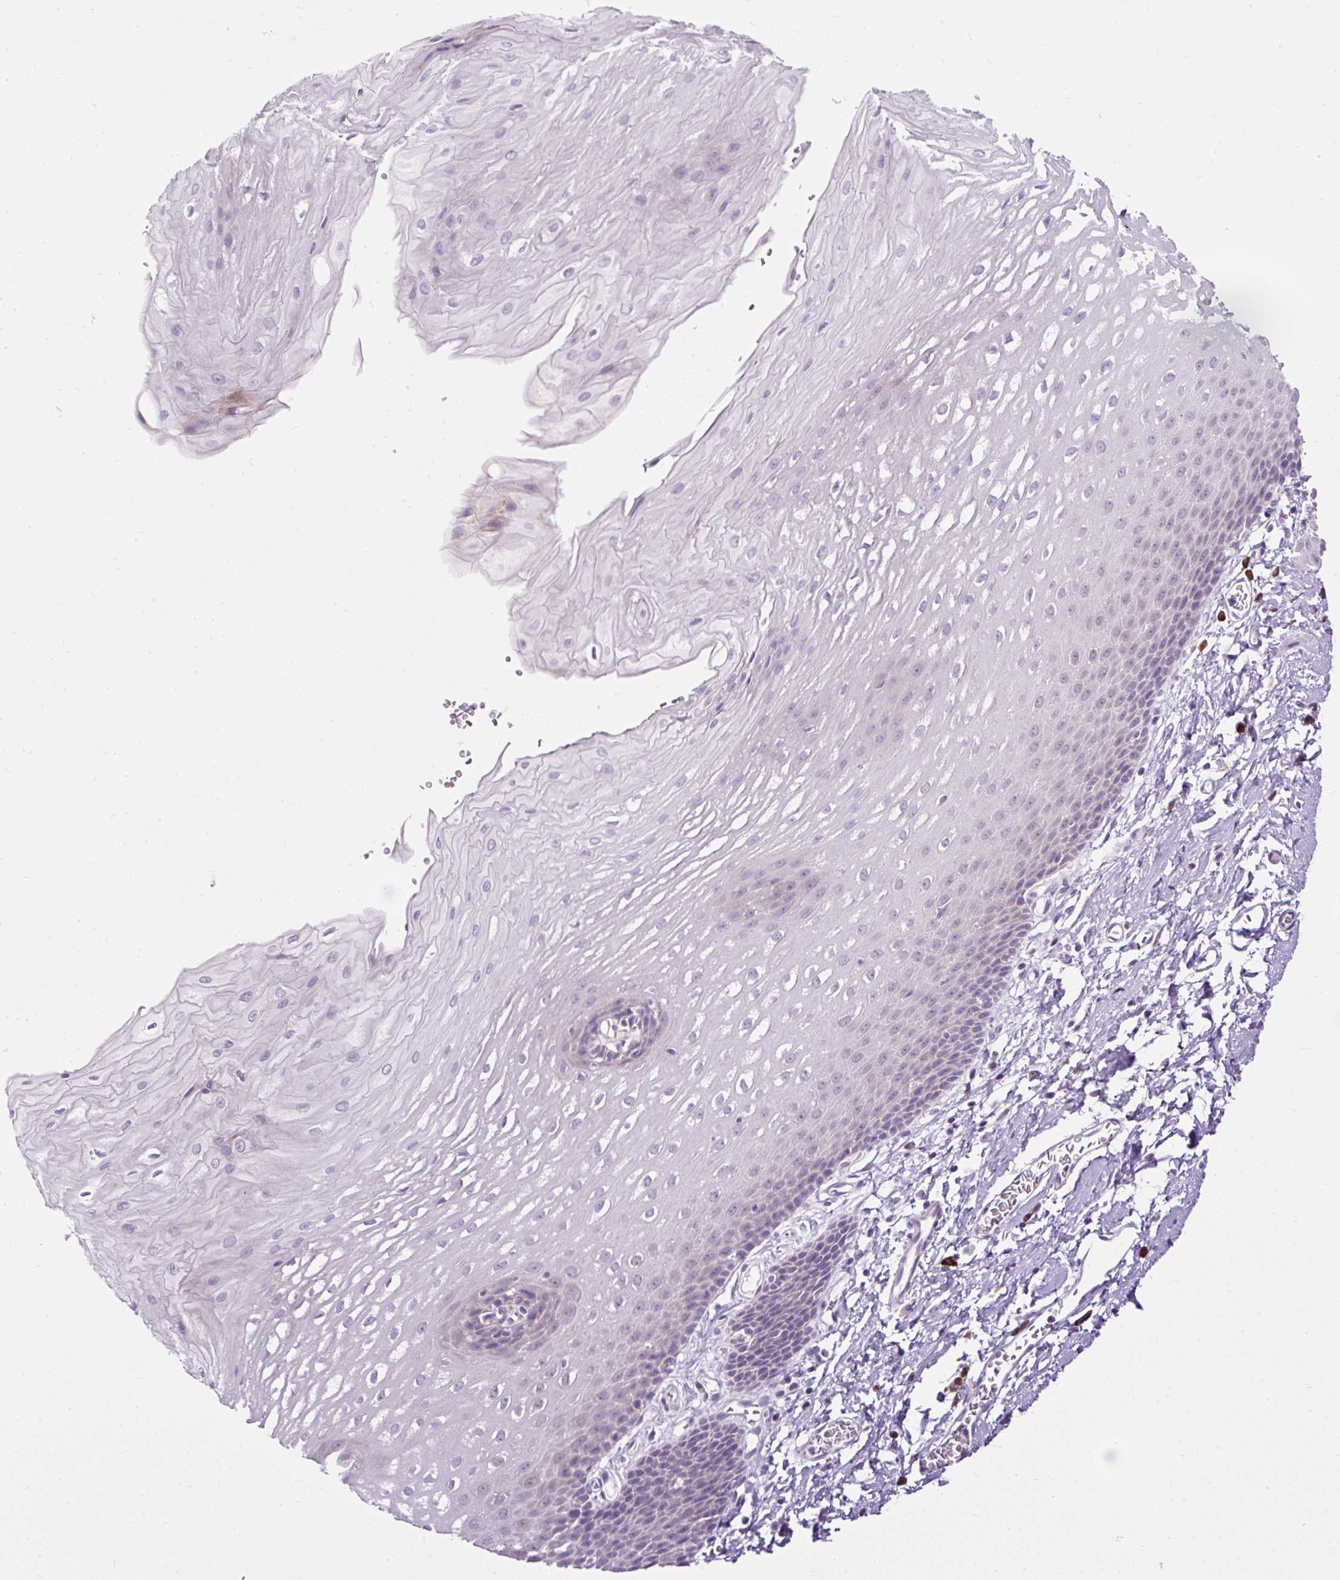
{"staining": {"intensity": "weak", "quantity": "25%-75%", "location": "cytoplasmic/membranous"}, "tissue": "esophagus", "cell_type": "Squamous epithelial cells", "image_type": "normal", "snomed": [{"axis": "morphology", "description": "Normal tissue, NOS"}, {"axis": "topography", "description": "Esophagus"}], "caption": "Immunohistochemistry of normal esophagus demonstrates low levels of weak cytoplasmic/membranous staining in approximately 25%-75% of squamous epithelial cells. The staining is performed using DAB brown chromogen to label protein expression. The nuclei are counter-stained blue using hematoxylin.", "gene": "FMC1", "patient": {"sex": "male", "age": 70}}